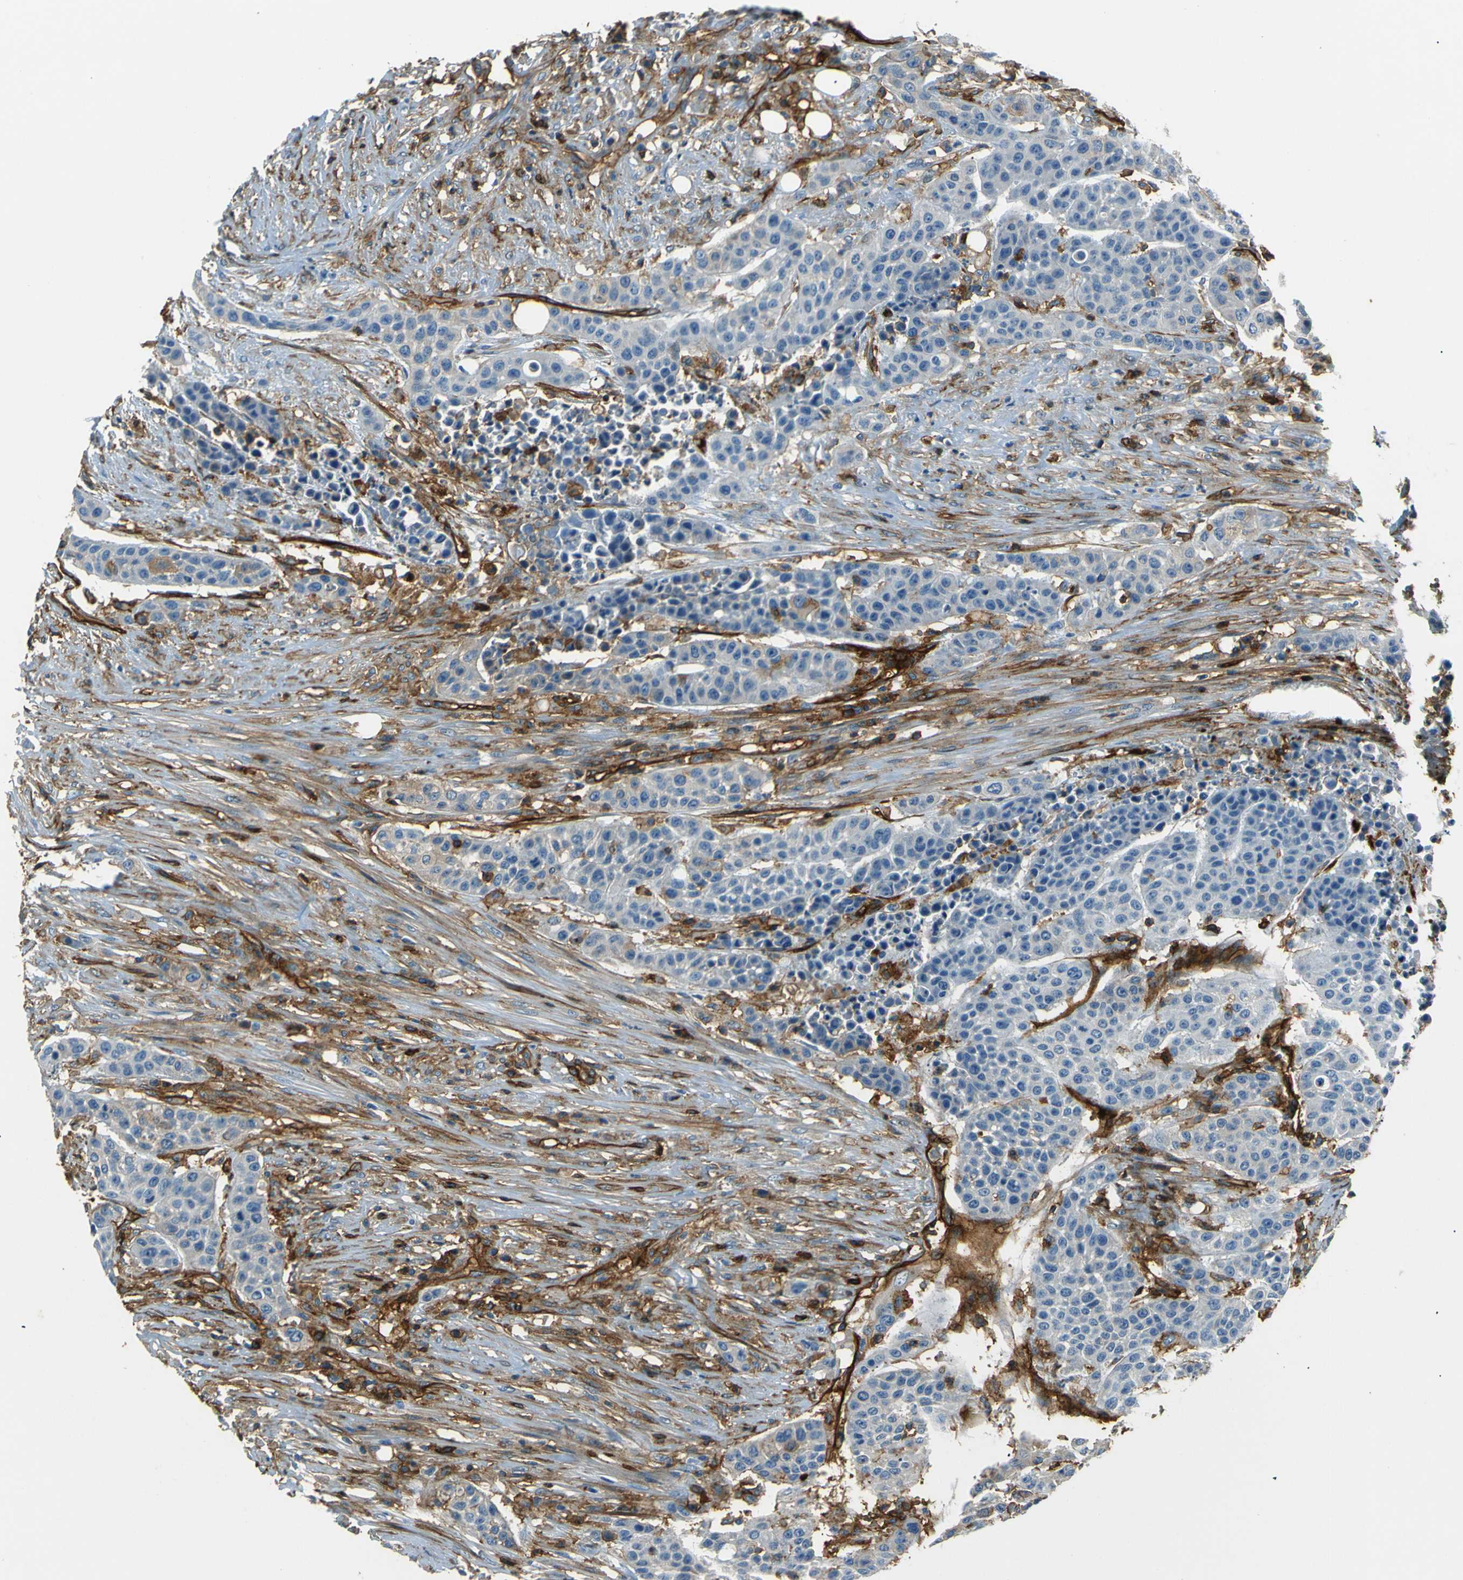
{"staining": {"intensity": "negative", "quantity": "none", "location": "none"}, "tissue": "urothelial cancer", "cell_type": "Tumor cells", "image_type": "cancer", "snomed": [{"axis": "morphology", "description": "Urothelial carcinoma, High grade"}, {"axis": "topography", "description": "Urinary bladder"}], "caption": "Tumor cells show no significant expression in urothelial cancer. (DAB IHC, high magnification).", "gene": "ENTPD1", "patient": {"sex": "male", "age": 74}}